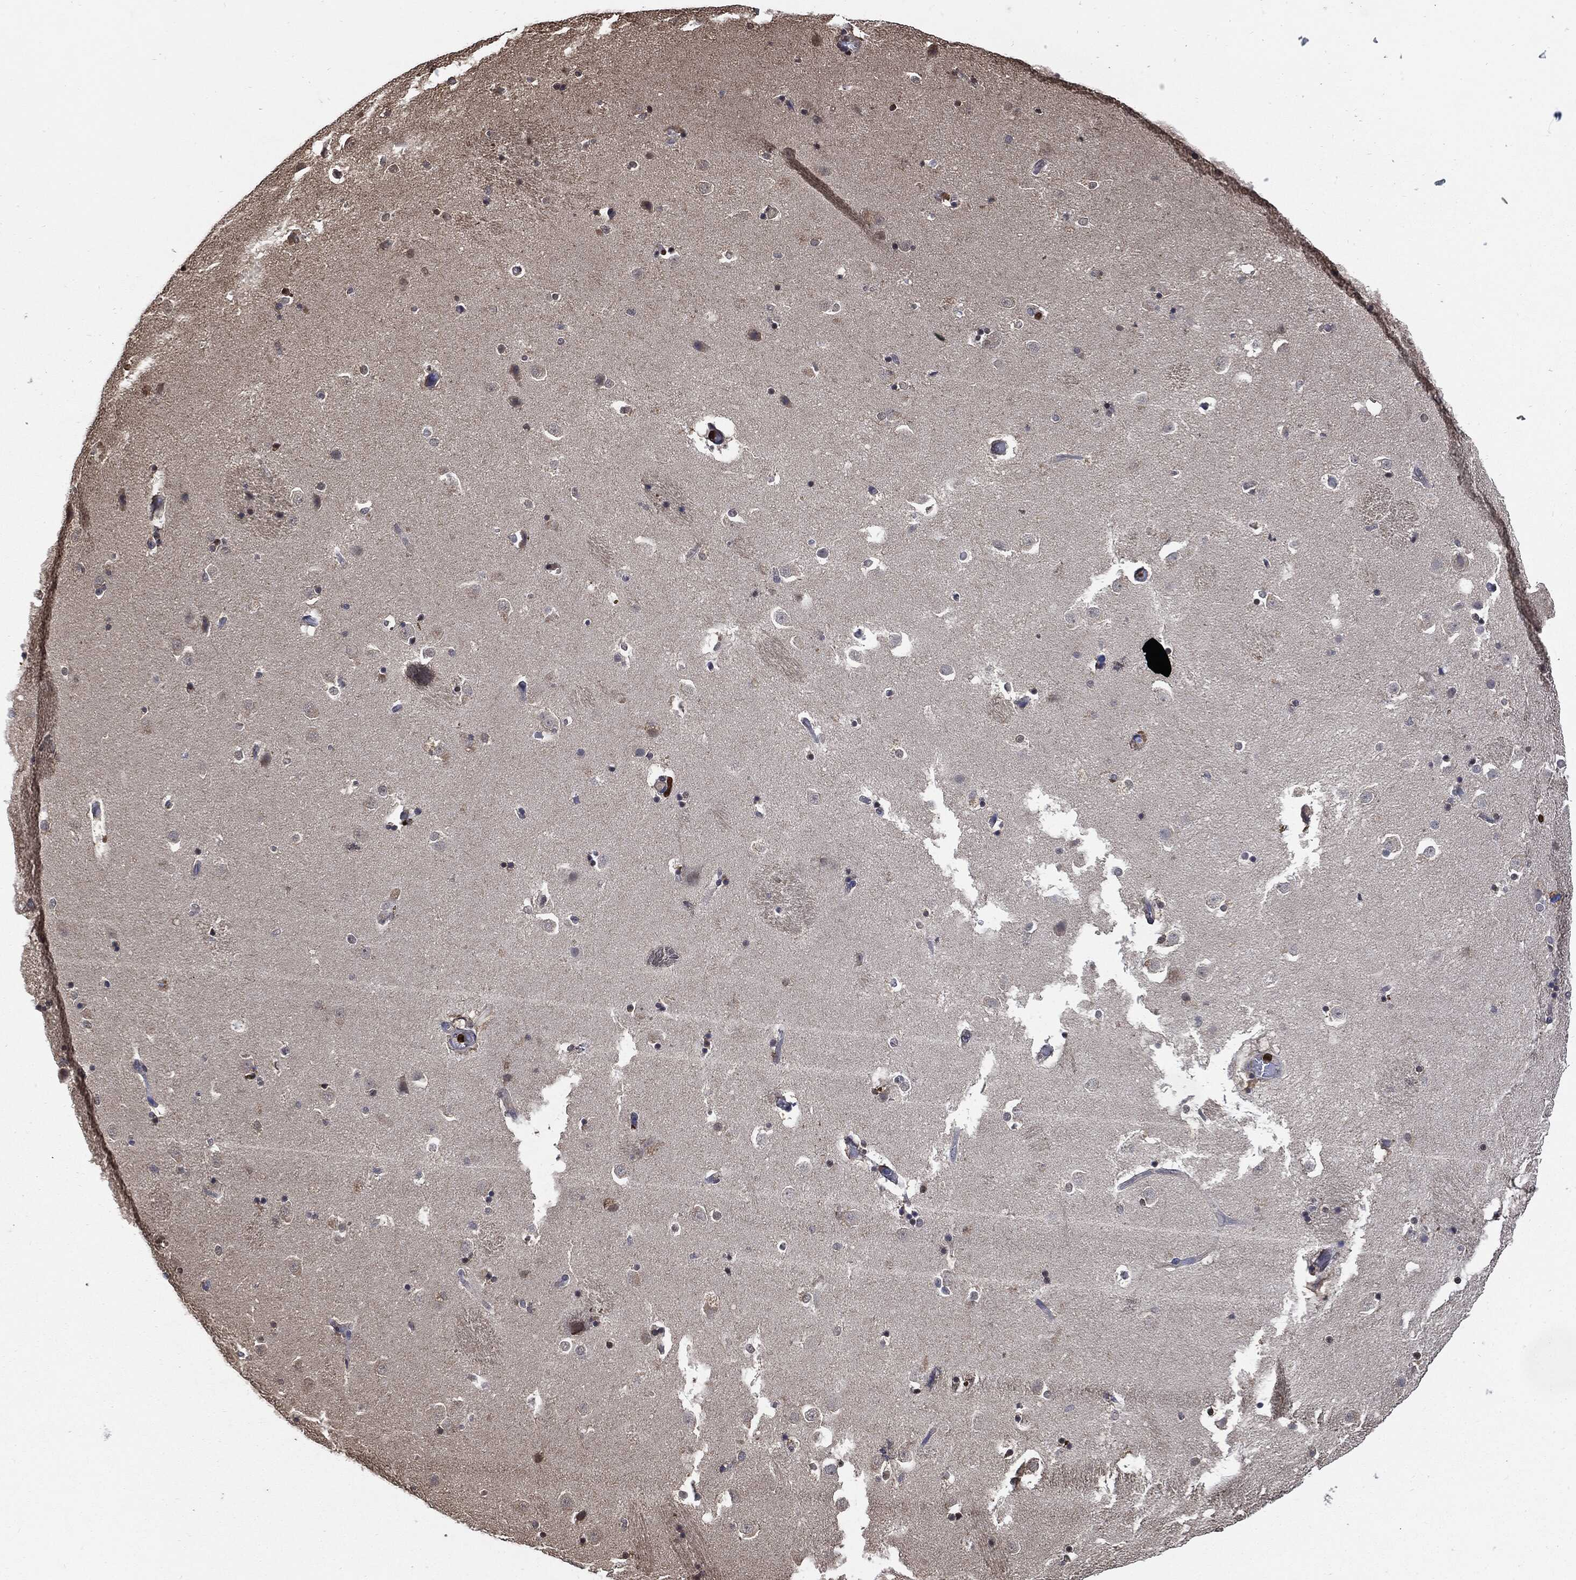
{"staining": {"intensity": "moderate", "quantity": "<25%", "location": "nuclear"}, "tissue": "caudate", "cell_type": "Glial cells", "image_type": "normal", "snomed": [{"axis": "morphology", "description": "Normal tissue, NOS"}, {"axis": "topography", "description": "Lateral ventricle wall"}], "caption": "Immunohistochemistry photomicrograph of normal caudate stained for a protein (brown), which reveals low levels of moderate nuclear staining in about <25% of glial cells.", "gene": "S100A9", "patient": {"sex": "male", "age": 51}}